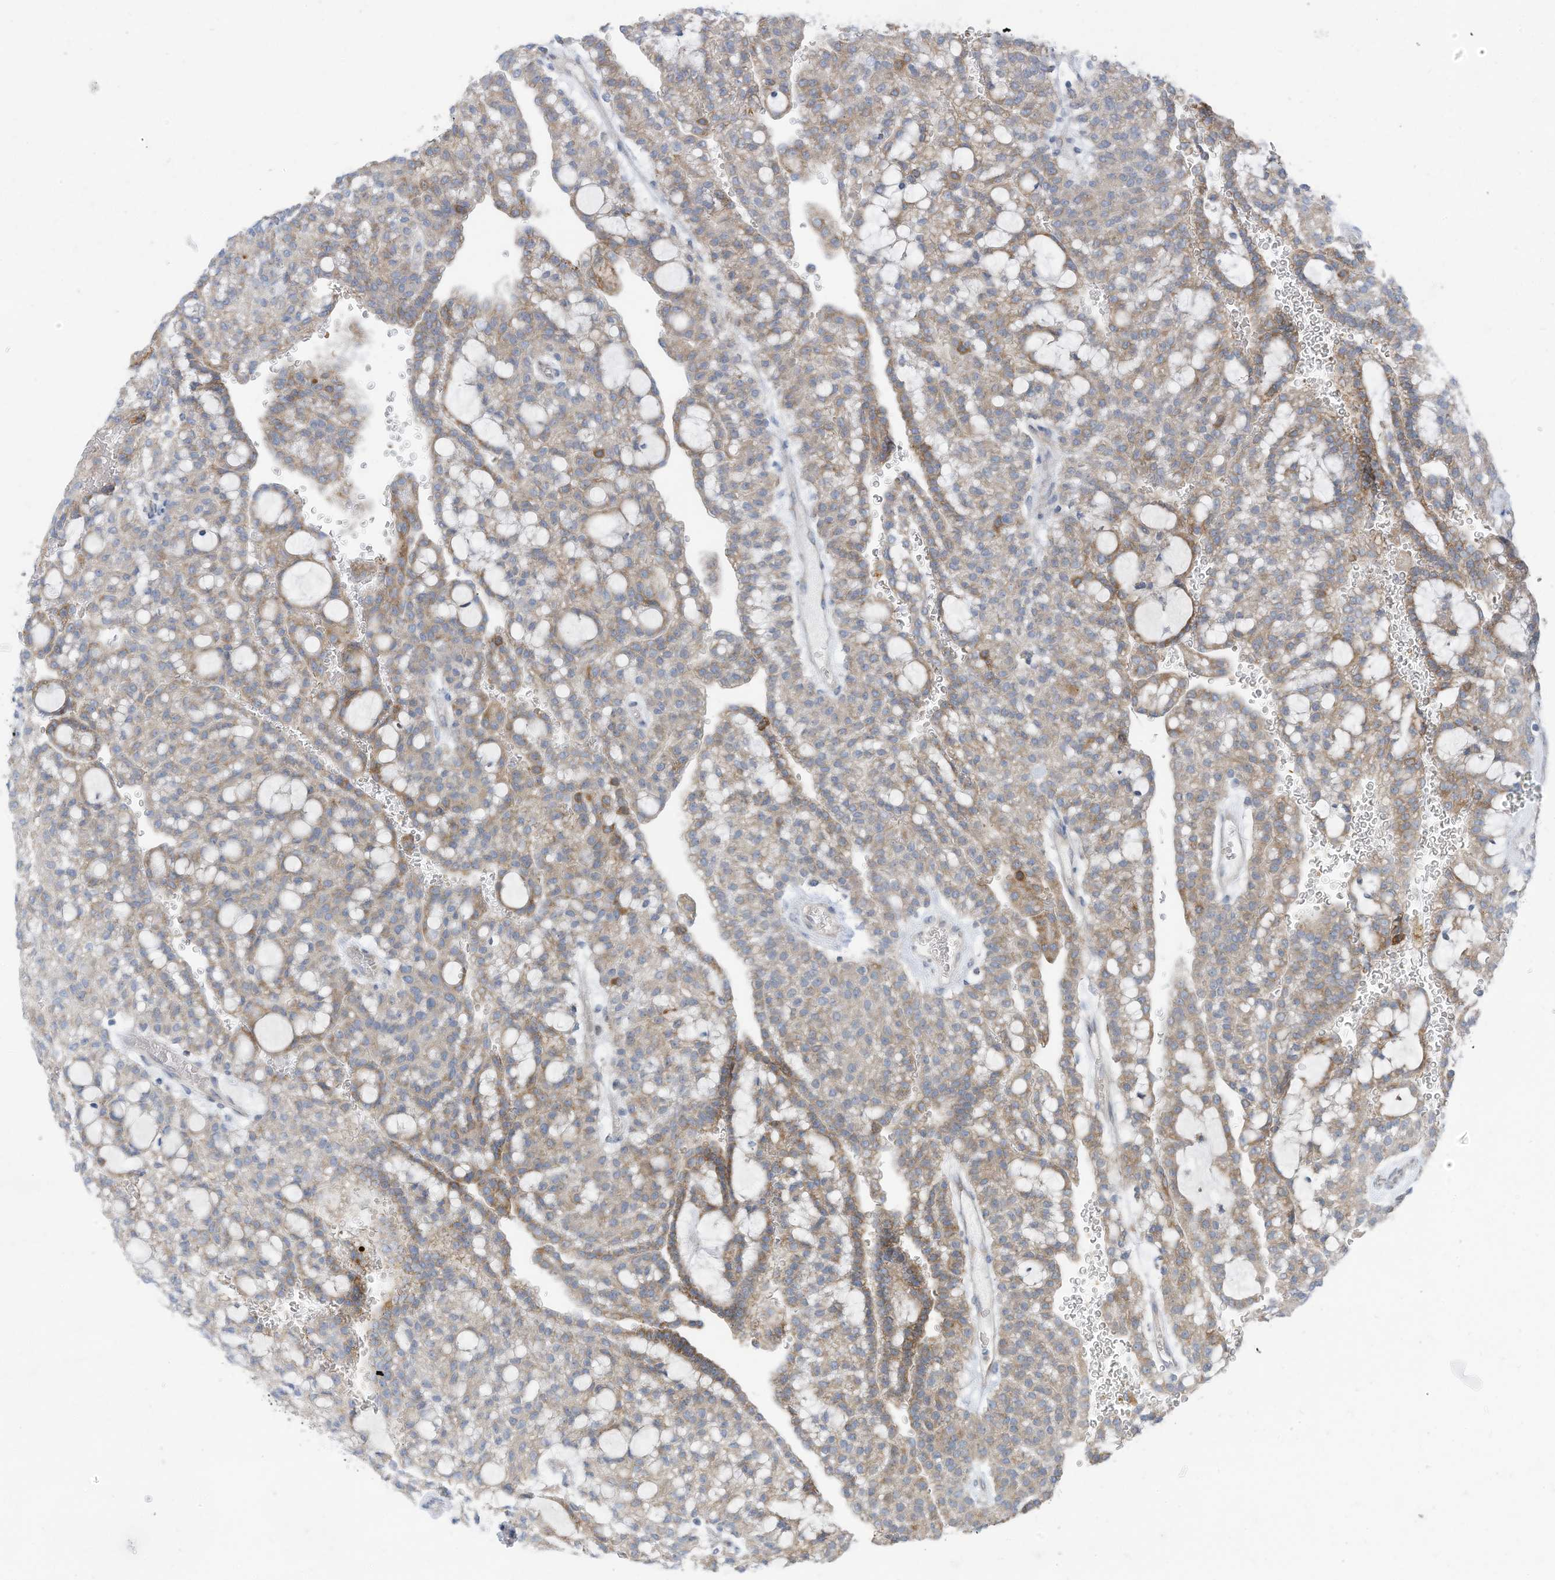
{"staining": {"intensity": "moderate", "quantity": "25%-75%", "location": "cytoplasmic/membranous"}, "tissue": "renal cancer", "cell_type": "Tumor cells", "image_type": "cancer", "snomed": [{"axis": "morphology", "description": "Adenocarcinoma, NOS"}, {"axis": "topography", "description": "Kidney"}], "caption": "Renal cancer (adenocarcinoma) stained for a protein (brown) shows moderate cytoplasmic/membranous positive positivity in about 25%-75% of tumor cells.", "gene": "EOMES", "patient": {"sex": "male", "age": 63}}